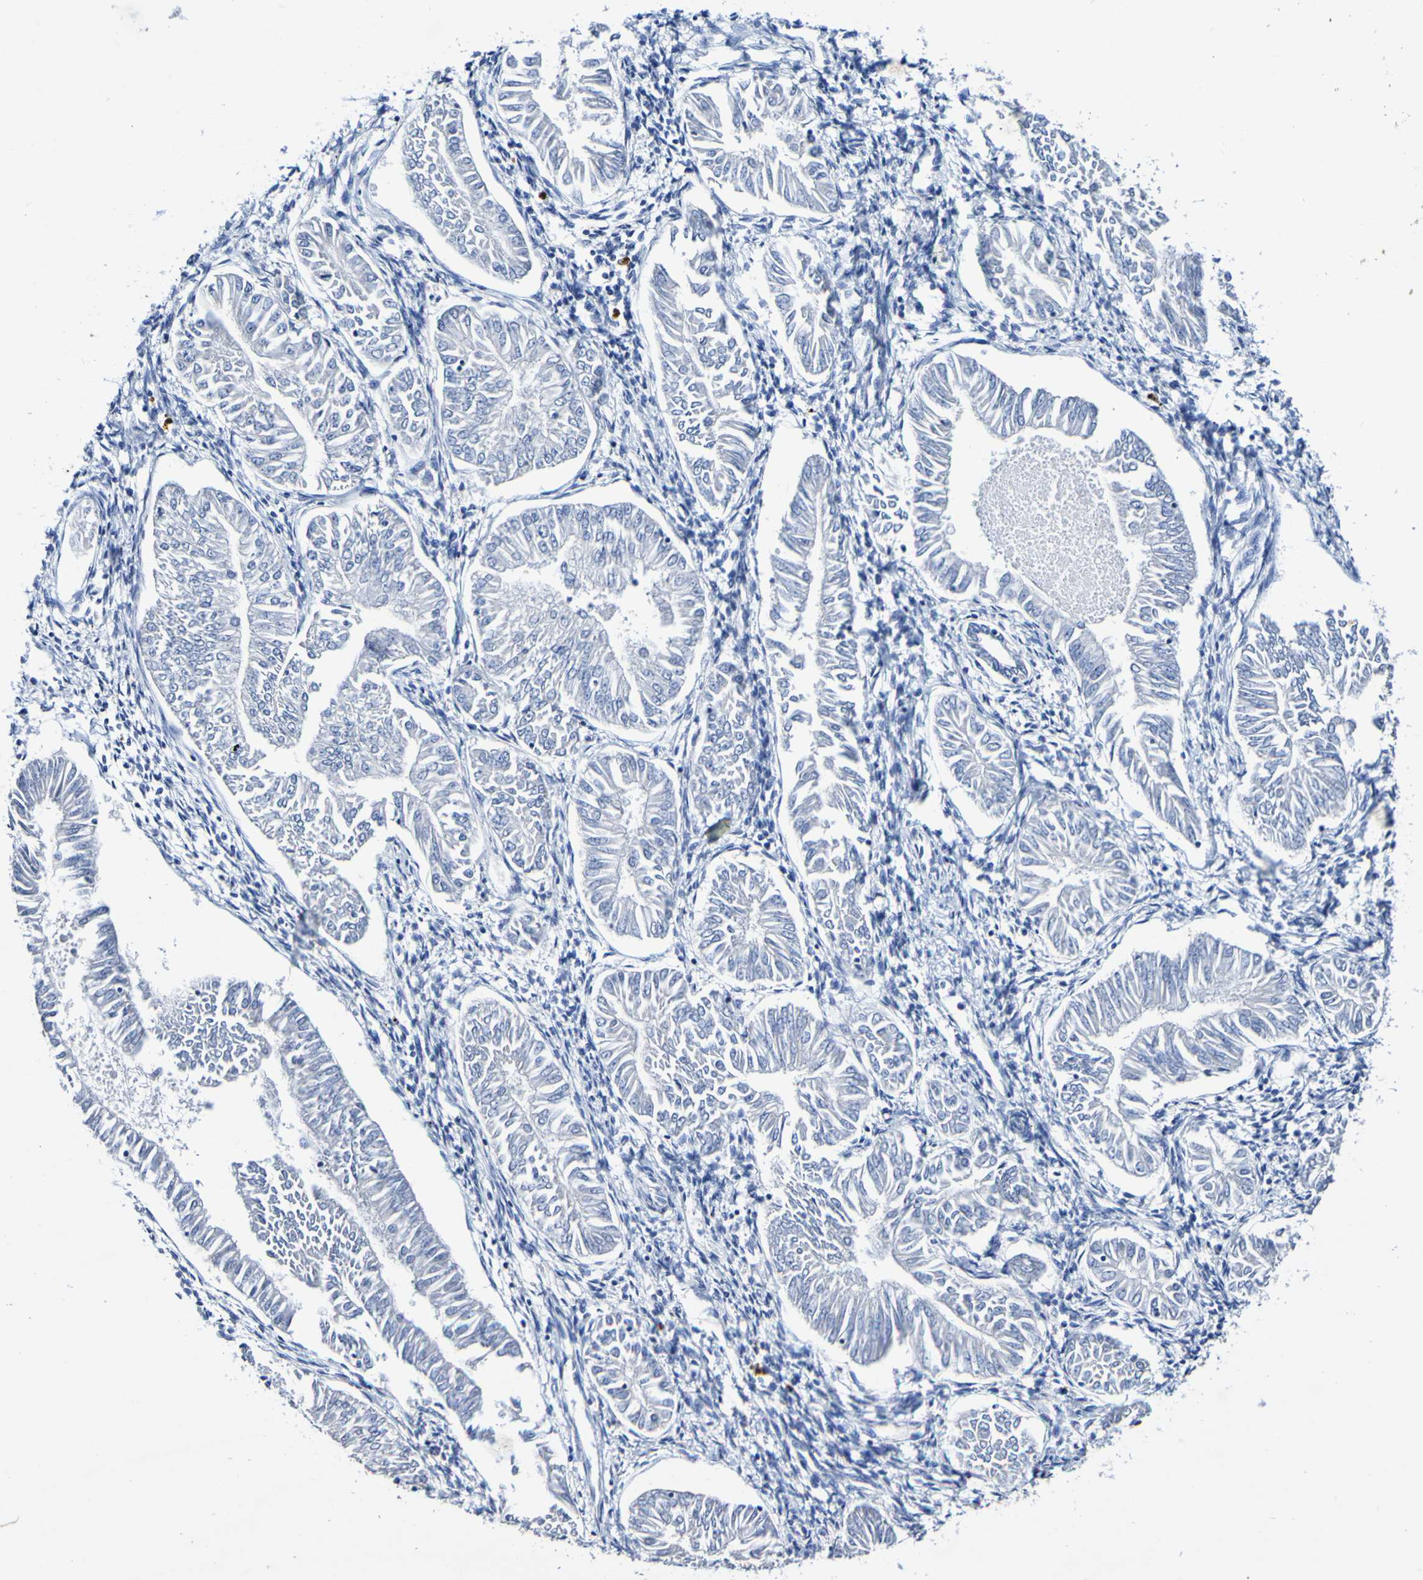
{"staining": {"intensity": "negative", "quantity": "none", "location": "none"}, "tissue": "endometrial cancer", "cell_type": "Tumor cells", "image_type": "cancer", "snomed": [{"axis": "morphology", "description": "Adenocarcinoma, NOS"}, {"axis": "topography", "description": "Endometrium"}], "caption": "DAB (3,3'-diaminobenzidine) immunohistochemical staining of human endometrial adenocarcinoma shows no significant positivity in tumor cells.", "gene": "ACVR1C", "patient": {"sex": "female", "age": 53}}